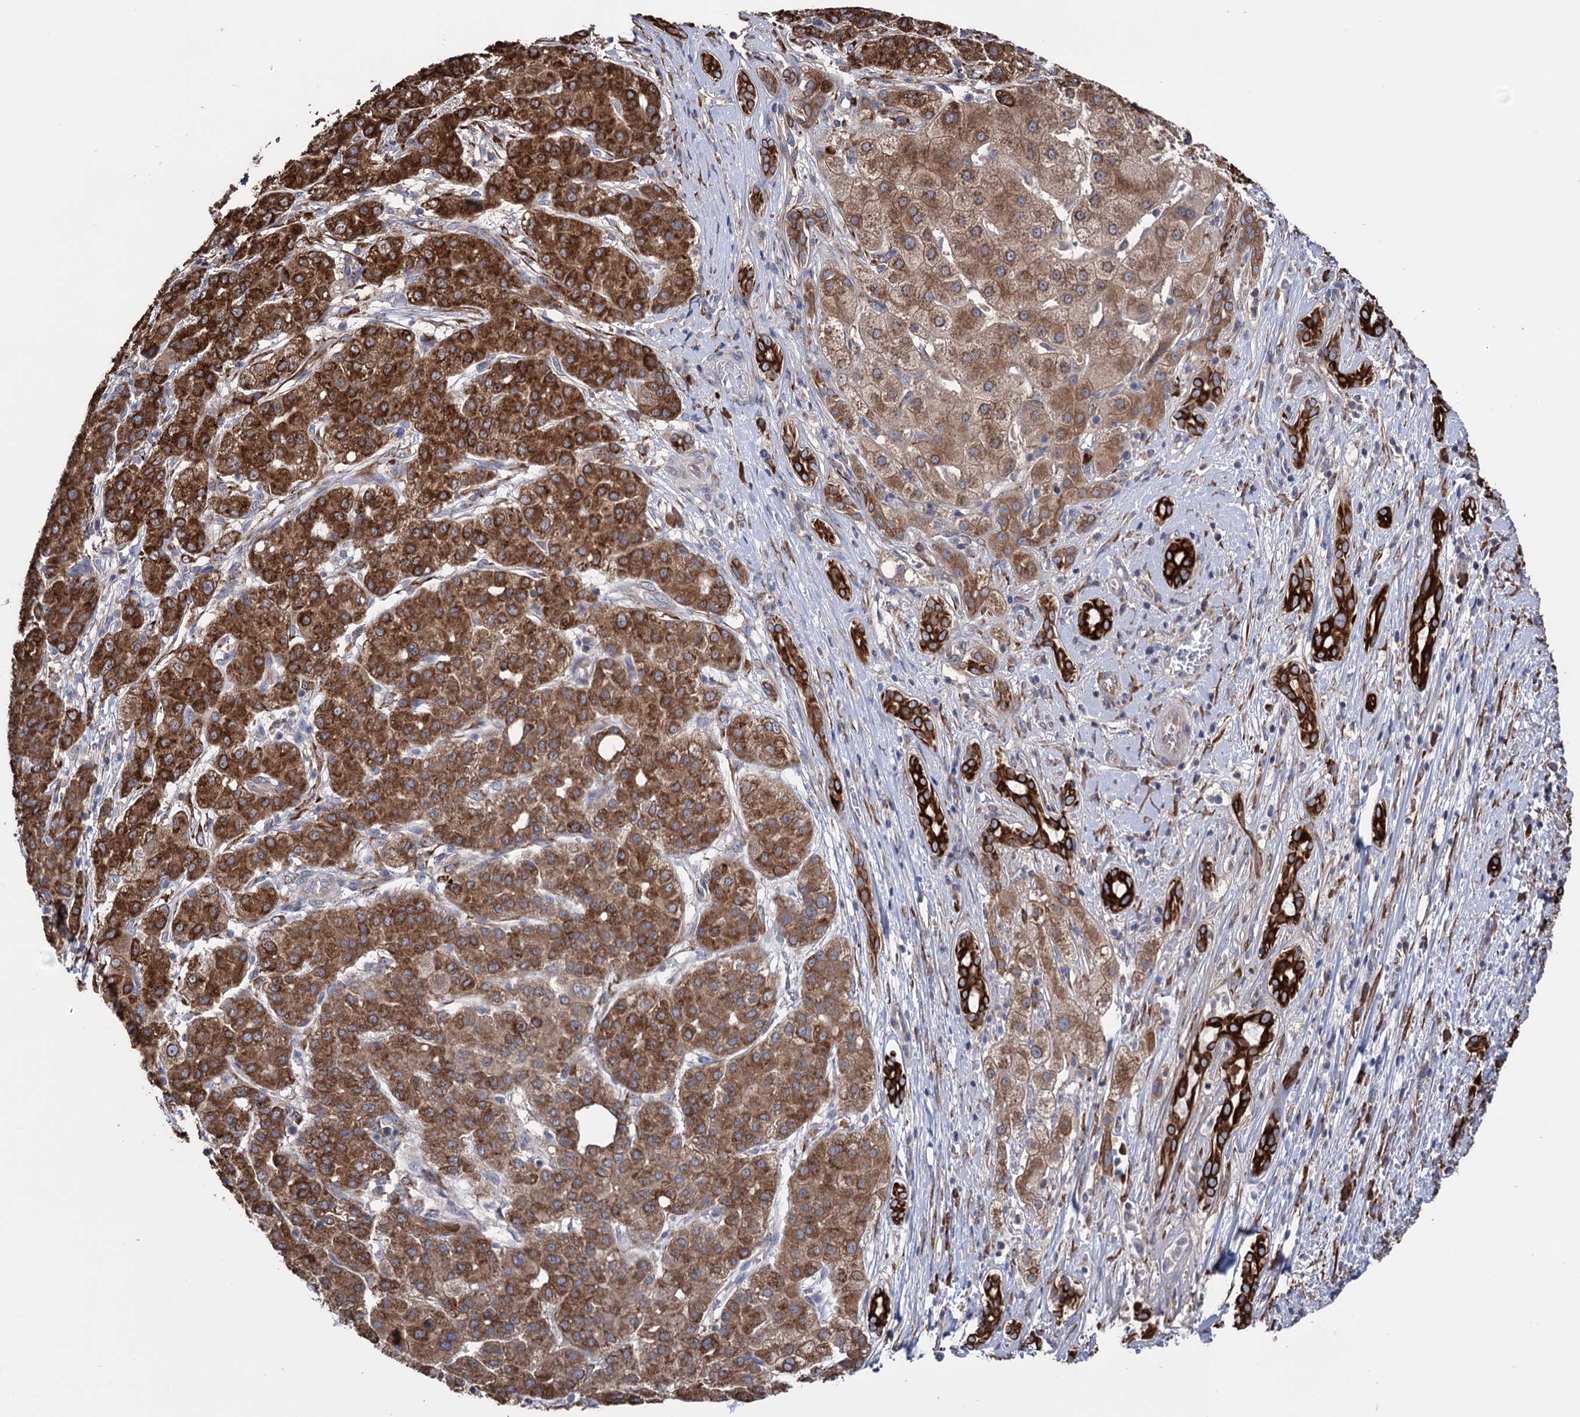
{"staining": {"intensity": "strong", "quantity": ">75%", "location": "cytoplasmic/membranous"}, "tissue": "liver cancer", "cell_type": "Tumor cells", "image_type": "cancer", "snomed": [{"axis": "morphology", "description": "Carcinoma, Hepatocellular, NOS"}, {"axis": "topography", "description": "Liver"}], "caption": "Immunohistochemistry (IHC) histopathology image of neoplastic tissue: human hepatocellular carcinoma (liver) stained using IHC reveals high levels of strong protein expression localized specifically in the cytoplasmic/membranous of tumor cells, appearing as a cytoplasmic/membranous brown color.", "gene": "CDAN1", "patient": {"sex": "male", "age": 65}}